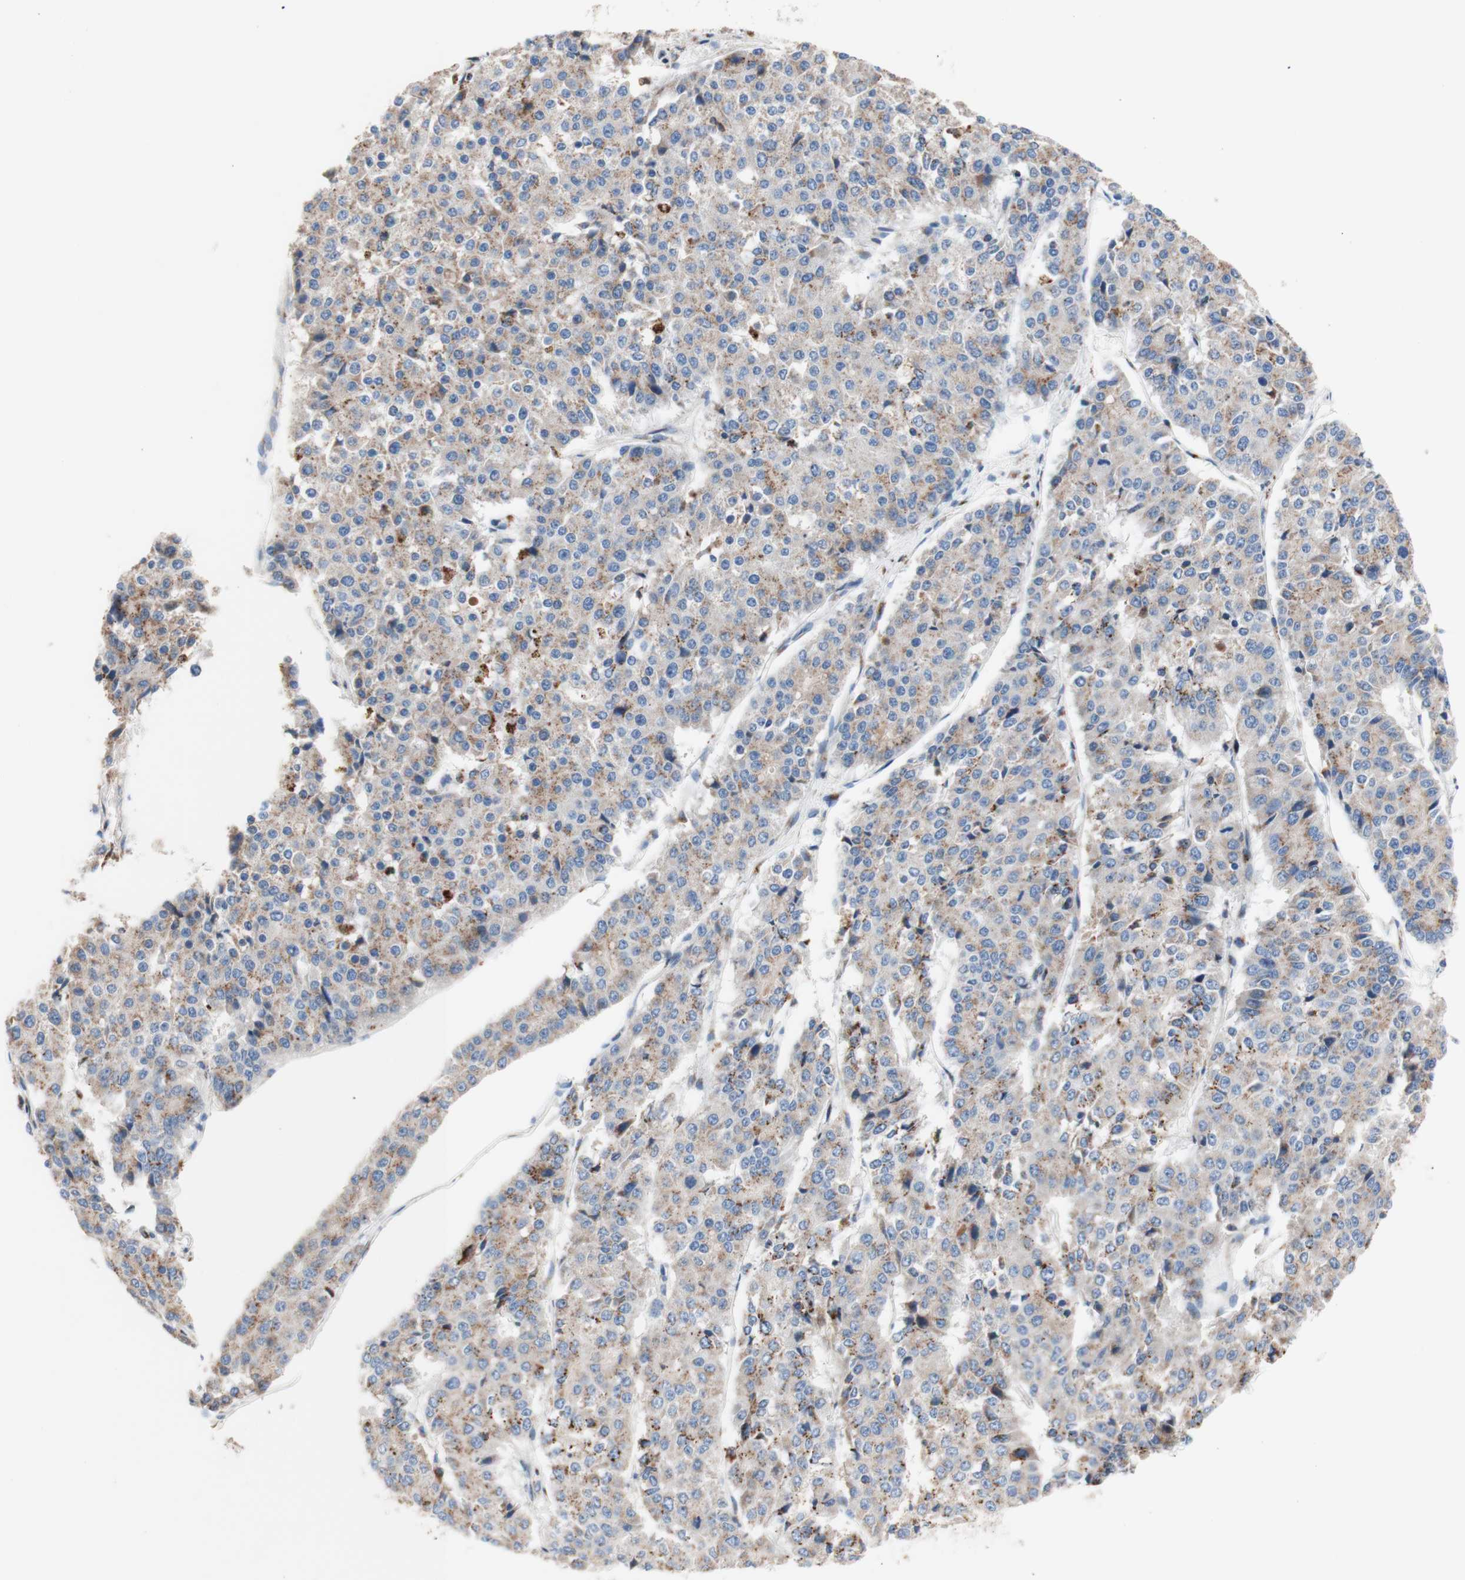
{"staining": {"intensity": "weak", "quantity": "25%-75%", "location": "cytoplasmic/membranous"}, "tissue": "pancreatic cancer", "cell_type": "Tumor cells", "image_type": "cancer", "snomed": [{"axis": "morphology", "description": "Adenocarcinoma, NOS"}, {"axis": "topography", "description": "Pancreas"}], "caption": "Pancreatic cancer tissue demonstrates weak cytoplasmic/membranous positivity in about 25%-75% of tumor cells, visualized by immunohistochemistry.", "gene": "GALNT2", "patient": {"sex": "male", "age": 50}}